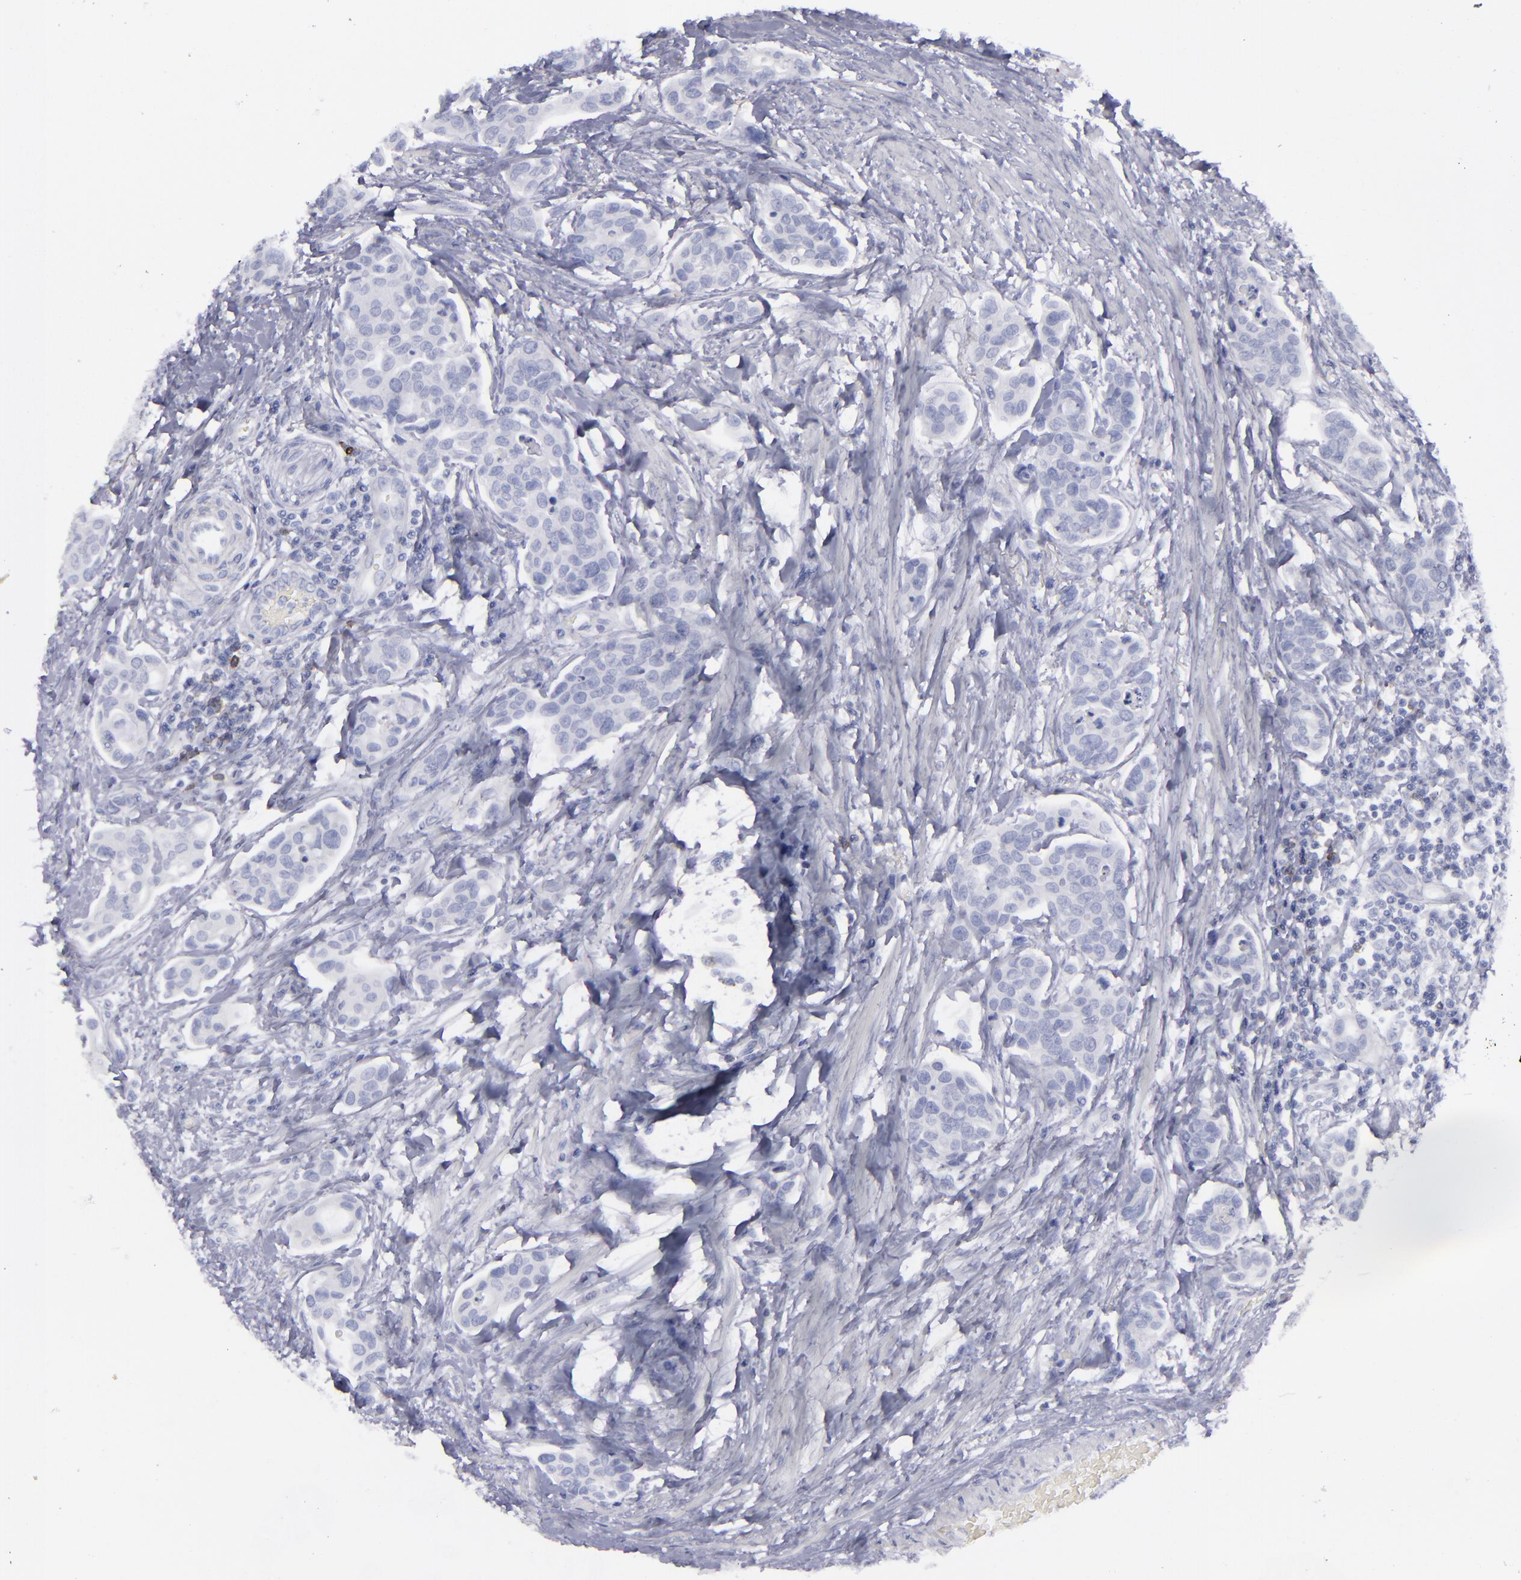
{"staining": {"intensity": "negative", "quantity": "none", "location": "none"}, "tissue": "urothelial cancer", "cell_type": "Tumor cells", "image_type": "cancer", "snomed": [{"axis": "morphology", "description": "Urothelial carcinoma, High grade"}, {"axis": "topography", "description": "Urinary bladder"}], "caption": "A histopathology image of human urothelial cancer is negative for staining in tumor cells.", "gene": "CD22", "patient": {"sex": "male", "age": 78}}